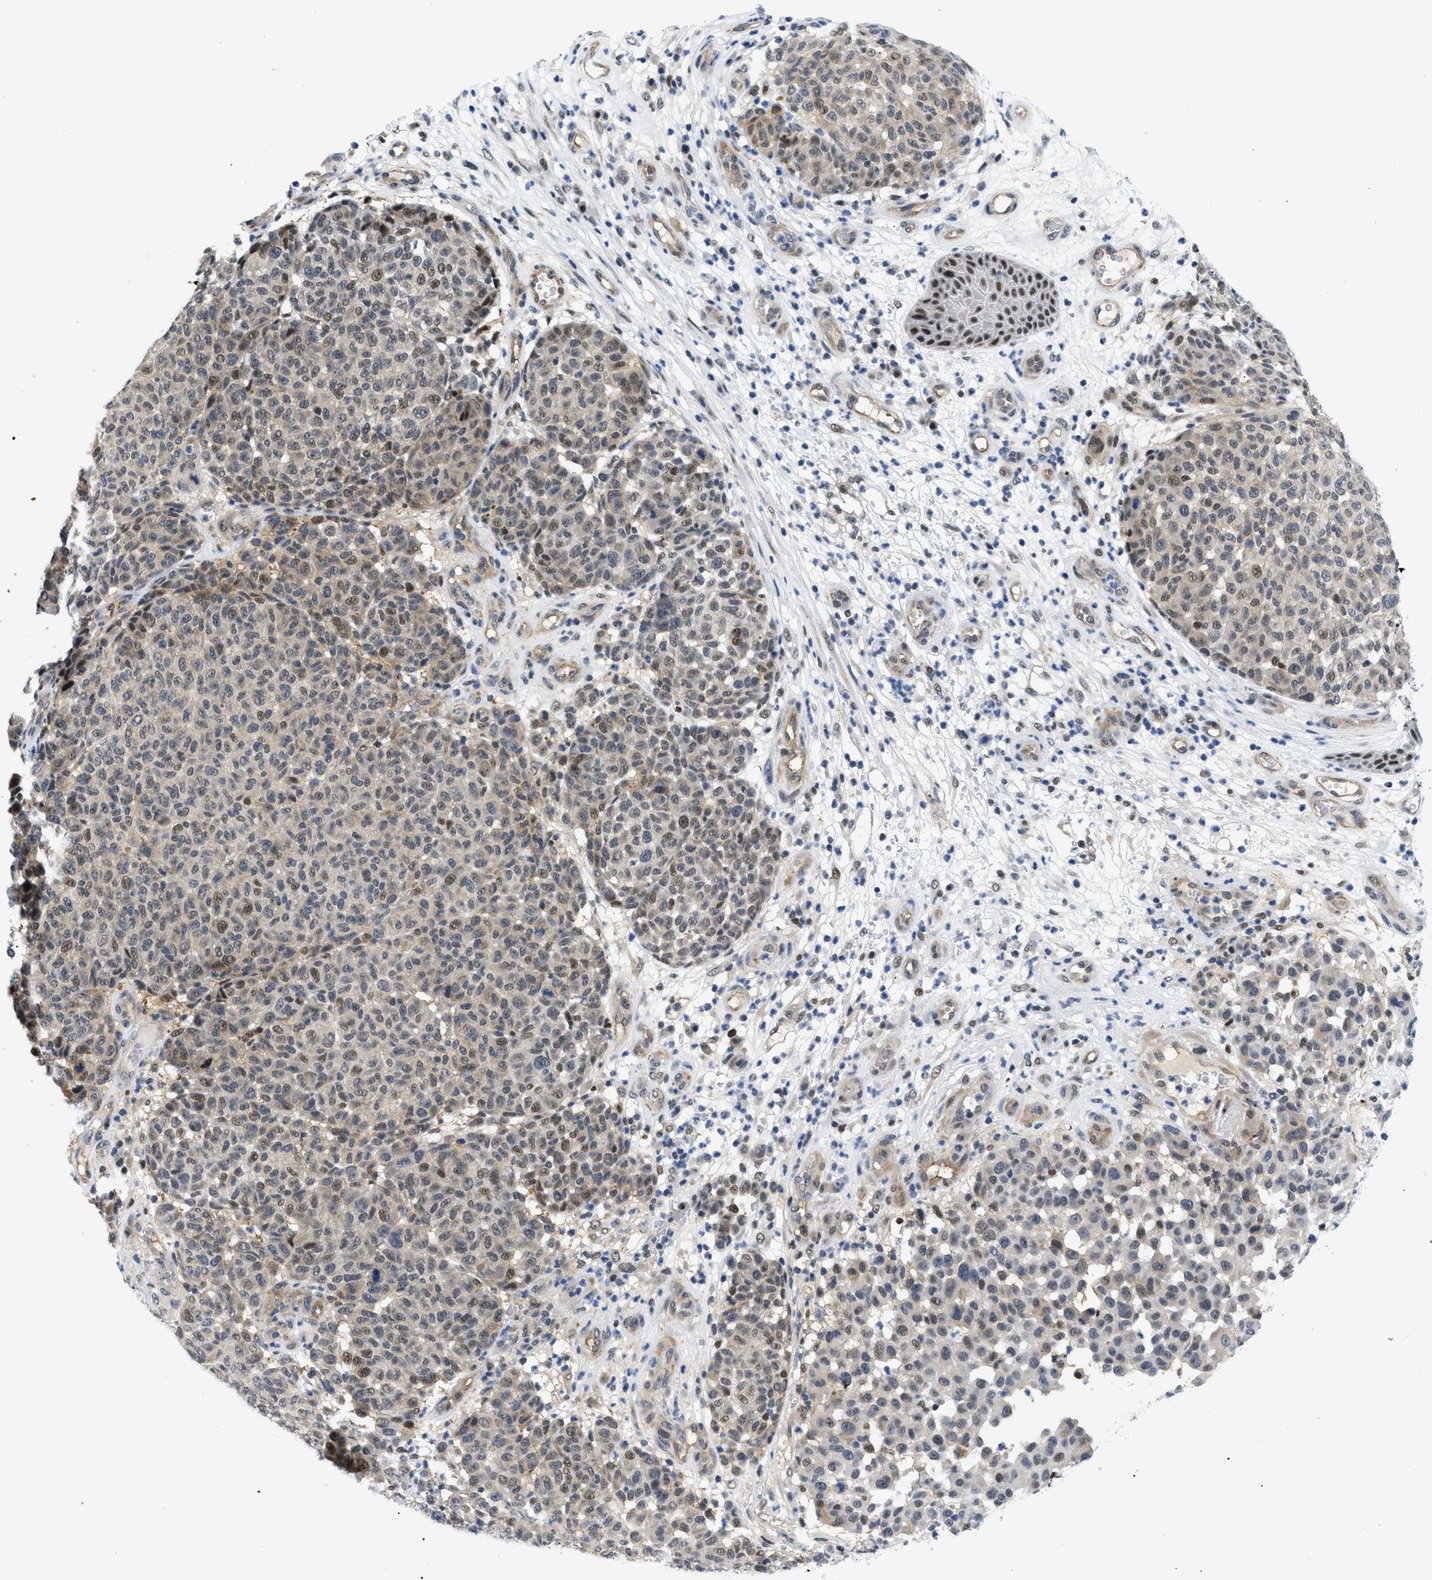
{"staining": {"intensity": "moderate", "quantity": "25%-75%", "location": "nuclear"}, "tissue": "melanoma", "cell_type": "Tumor cells", "image_type": "cancer", "snomed": [{"axis": "morphology", "description": "Malignant melanoma, NOS"}, {"axis": "topography", "description": "Skin"}], "caption": "A micrograph of melanoma stained for a protein demonstrates moderate nuclear brown staining in tumor cells.", "gene": "SLC29A2", "patient": {"sex": "male", "age": 59}}